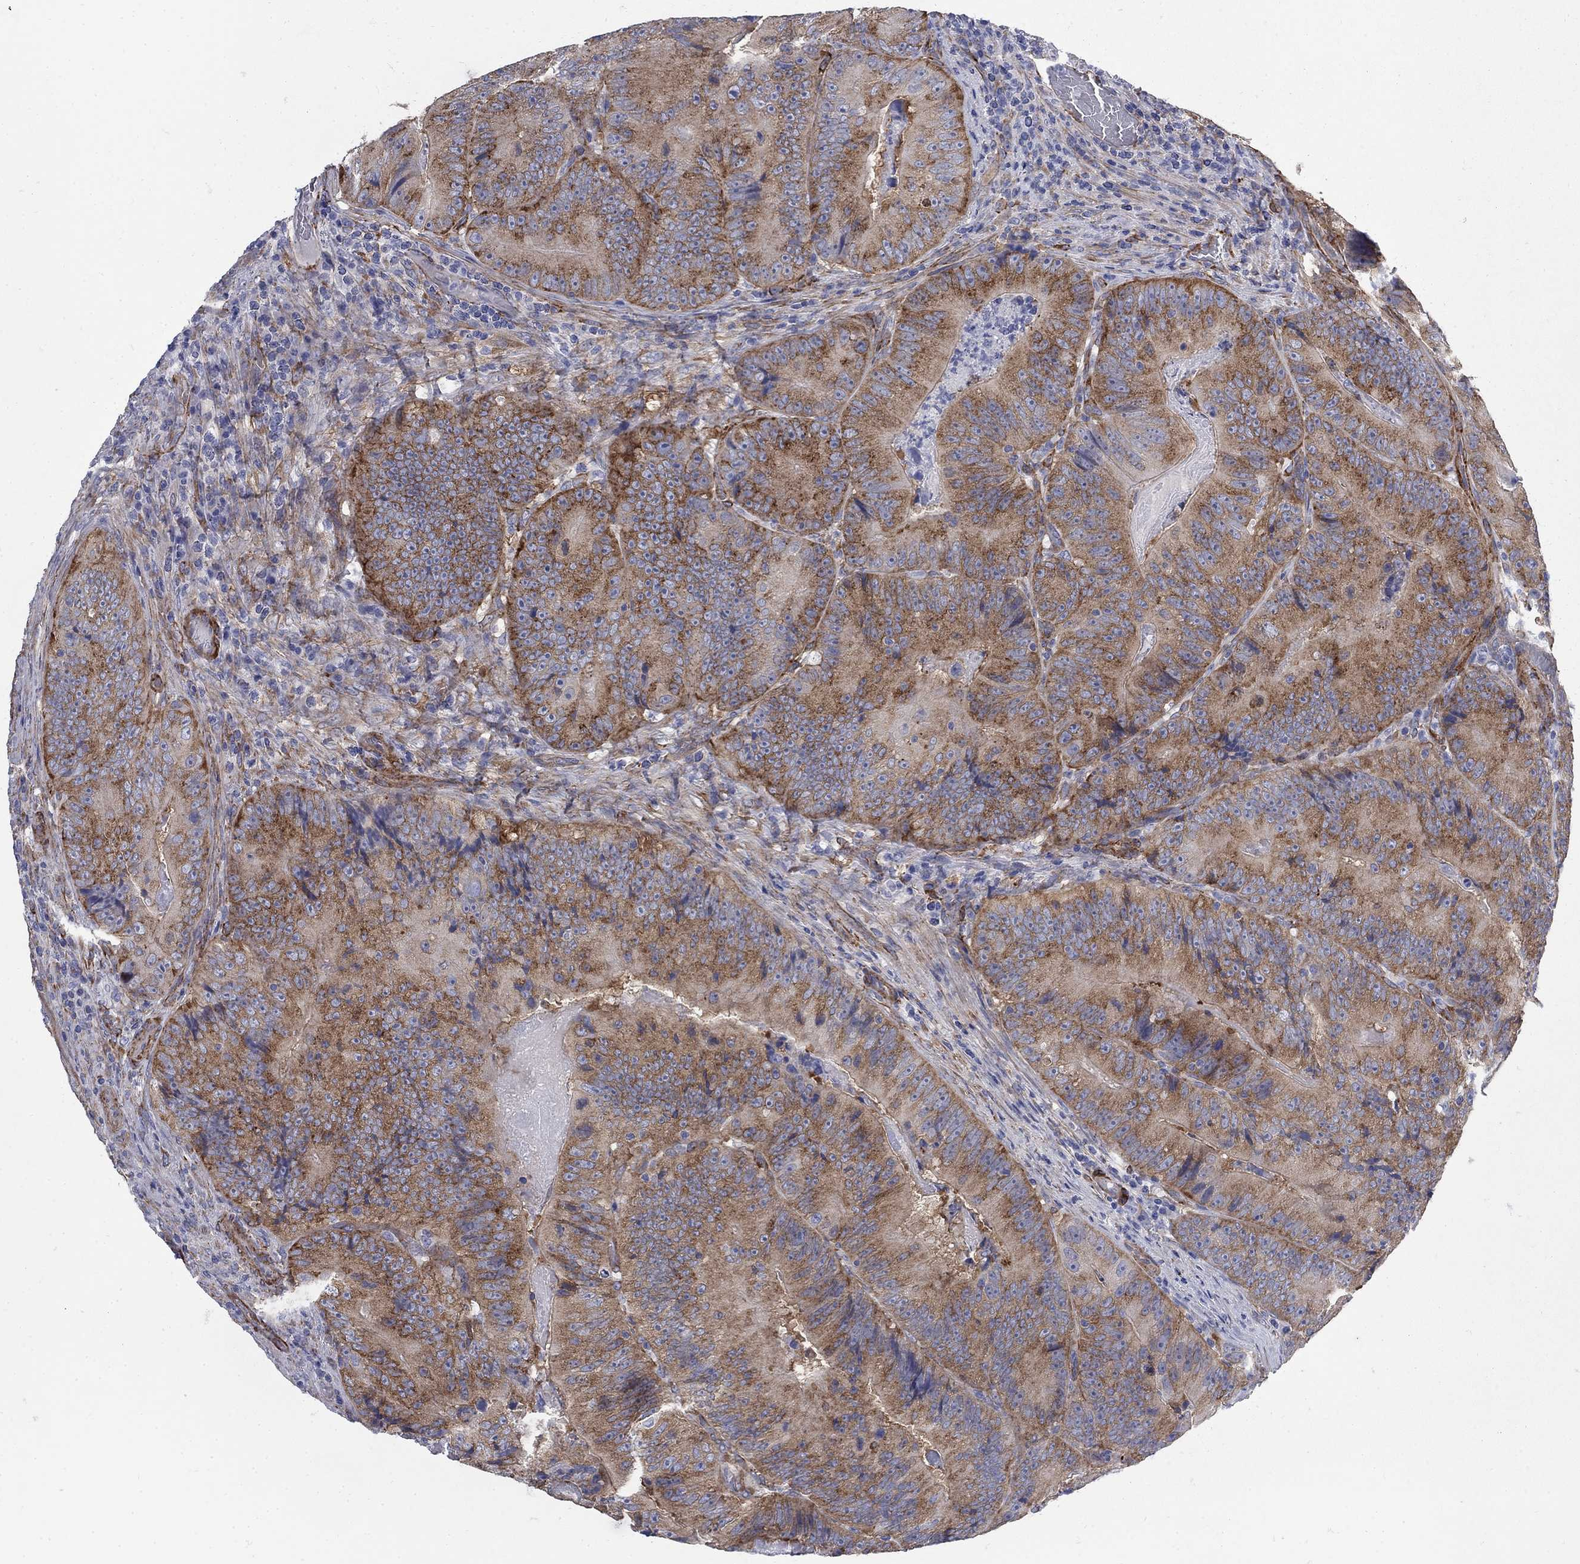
{"staining": {"intensity": "strong", "quantity": ">75%", "location": "cytoplasmic/membranous"}, "tissue": "colorectal cancer", "cell_type": "Tumor cells", "image_type": "cancer", "snomed": [{"axis": "morphology", "description": "Adenocarcinoma, NOS"}, {"axis": "topography", "description": "Colon"}], "caption": "DAB (3,3'-diaminobenzidine) immunohistochemical staining of human adenocarcinoma (colorectal) exhibits strong cytoplasmic/membranous protein expression in approximately >75% of tumor cells.", "gene": "SEPTIN8", "patient": {"sex": "female", "age": 86}}